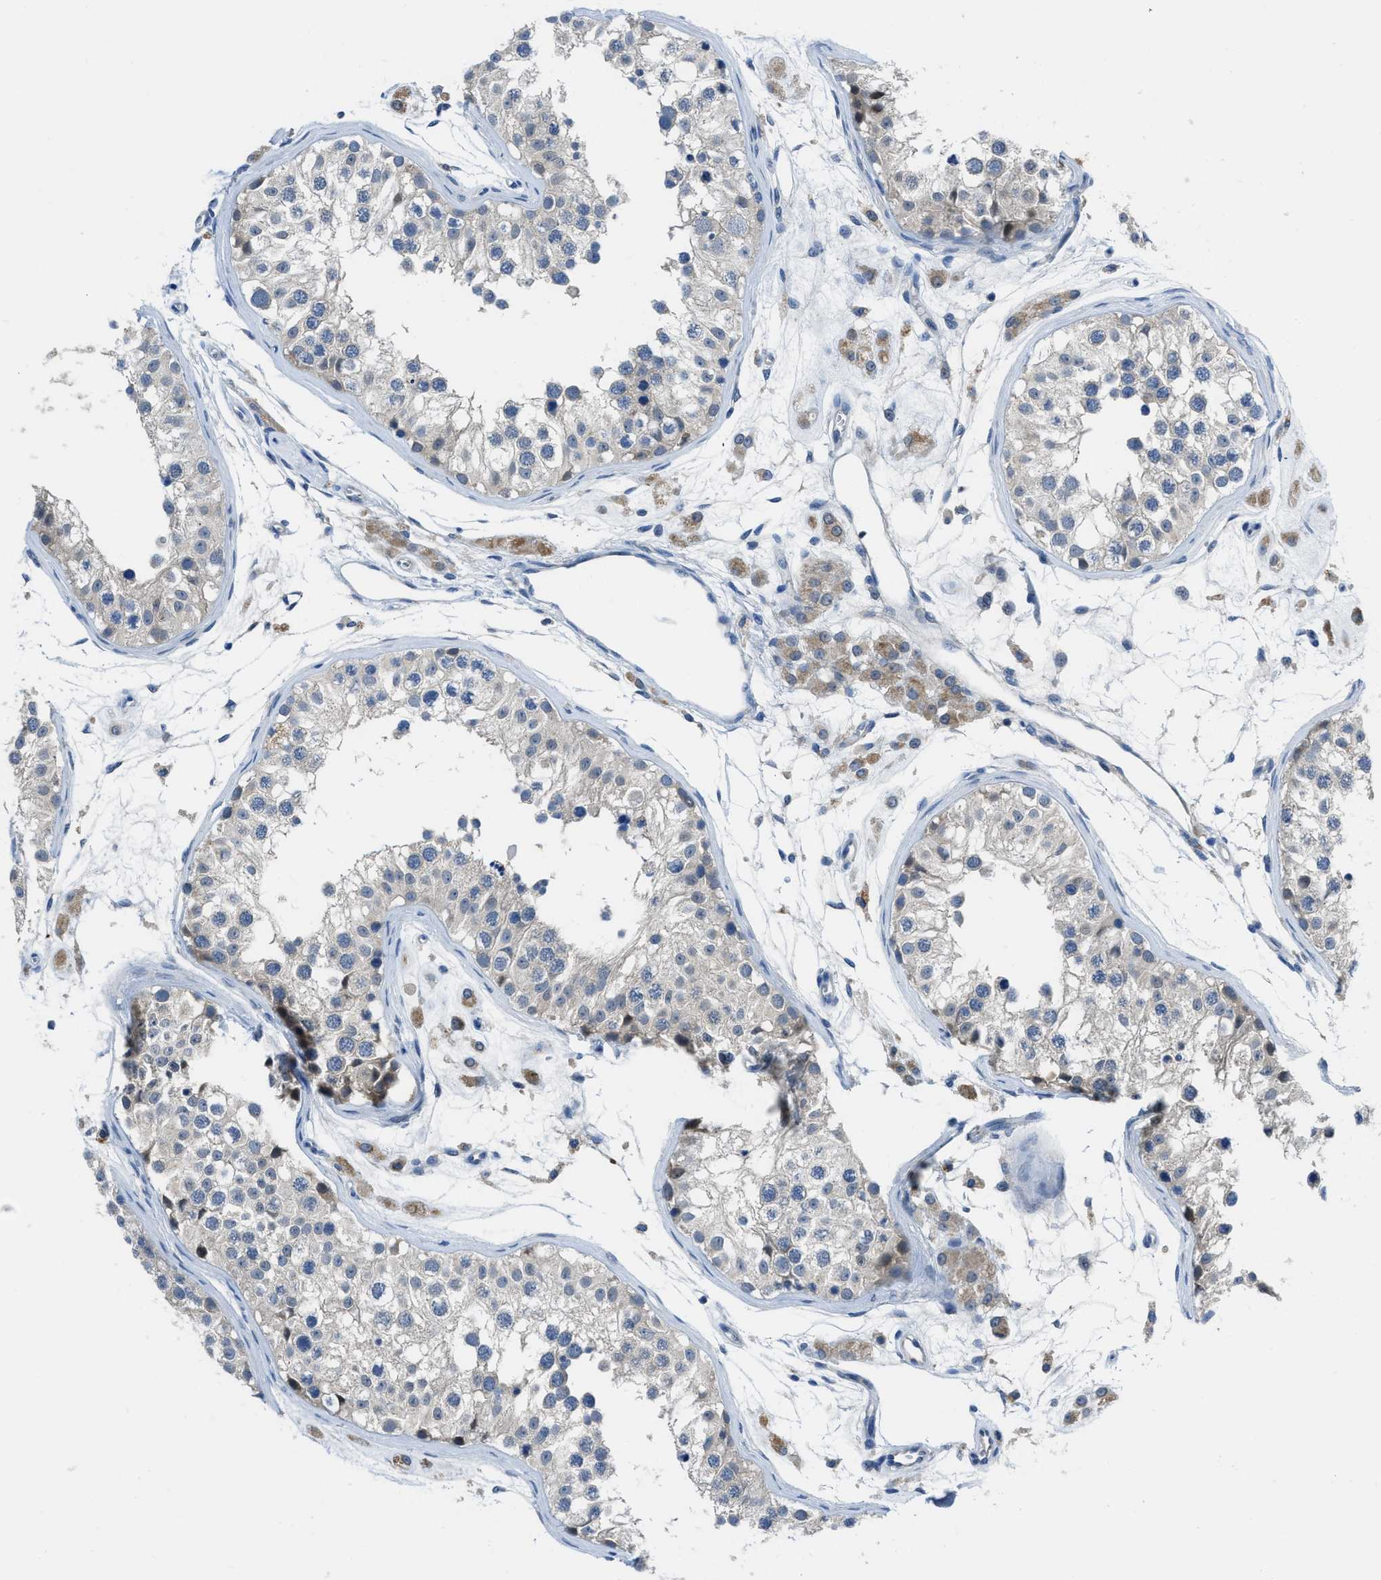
{"staining": {"intensity": "weak", "quantity": "<25%", "location": "cytoplasmic/membranous"}, "tissue": "testis", "cell_type": "Cells in seminiferous ducts", "image_type": "normal", "snomed": [{"axis": "morphology", "description": "Normal tissue, NOS"}, {"axis": "morphology", "description": "Adenocarcinoma, metastatic, NOS"}, {"axis": "topography", "description": "Testis"}], "caption": "DAB (3,3'-diaminobenzidine) immunohistochemical staining of unremarkable human testis displays no significant staining in cells in seminiferous ducts. (DAB immunohistochemistry visualized using brightfield microscopy, high magnification).", "gene": "MAP3K20", "patient": {"sex": "male", "age": 26}}